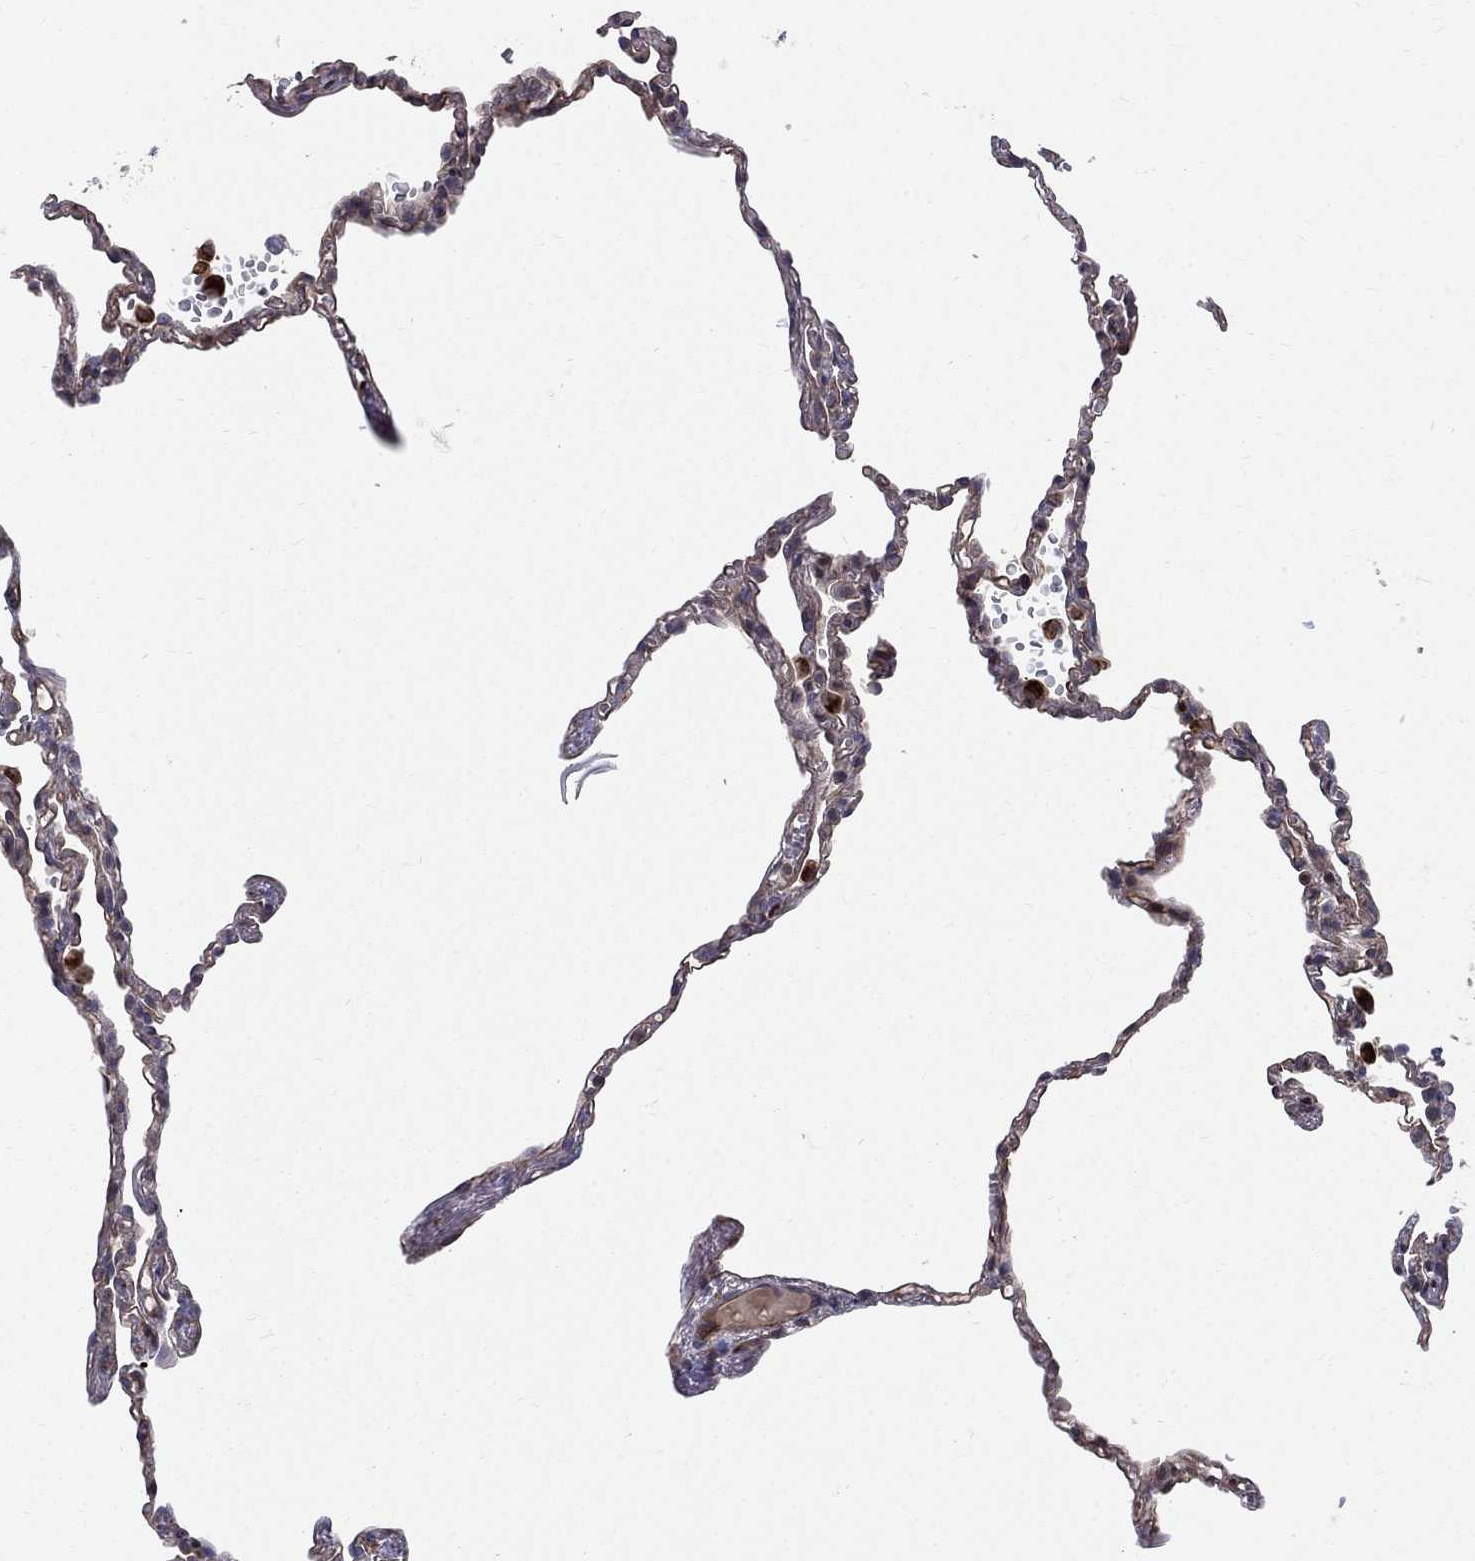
{"staining": {"intensity": "moderate", "quantity": "<25%", "location": "cytoplasmic/membranous"}, "tissue": "lung", "cell_type": "Alveolar cells", "image_type": "normal", "snomed": [{"axis": "morphology", "description": "Normal tissue, NOS"}, {"axis": "topography", "description": "Lung"}], "caption": "Immunohistochemistry (IHC) micrograph of benign human lung stained for a protein (brown), which reveals low levels of moderate cytoplasmic/membranous positivity in approximately <25% of alveolar cells.", "gene": "MSRA", "patient": {"sex": "male", "age": 78}}